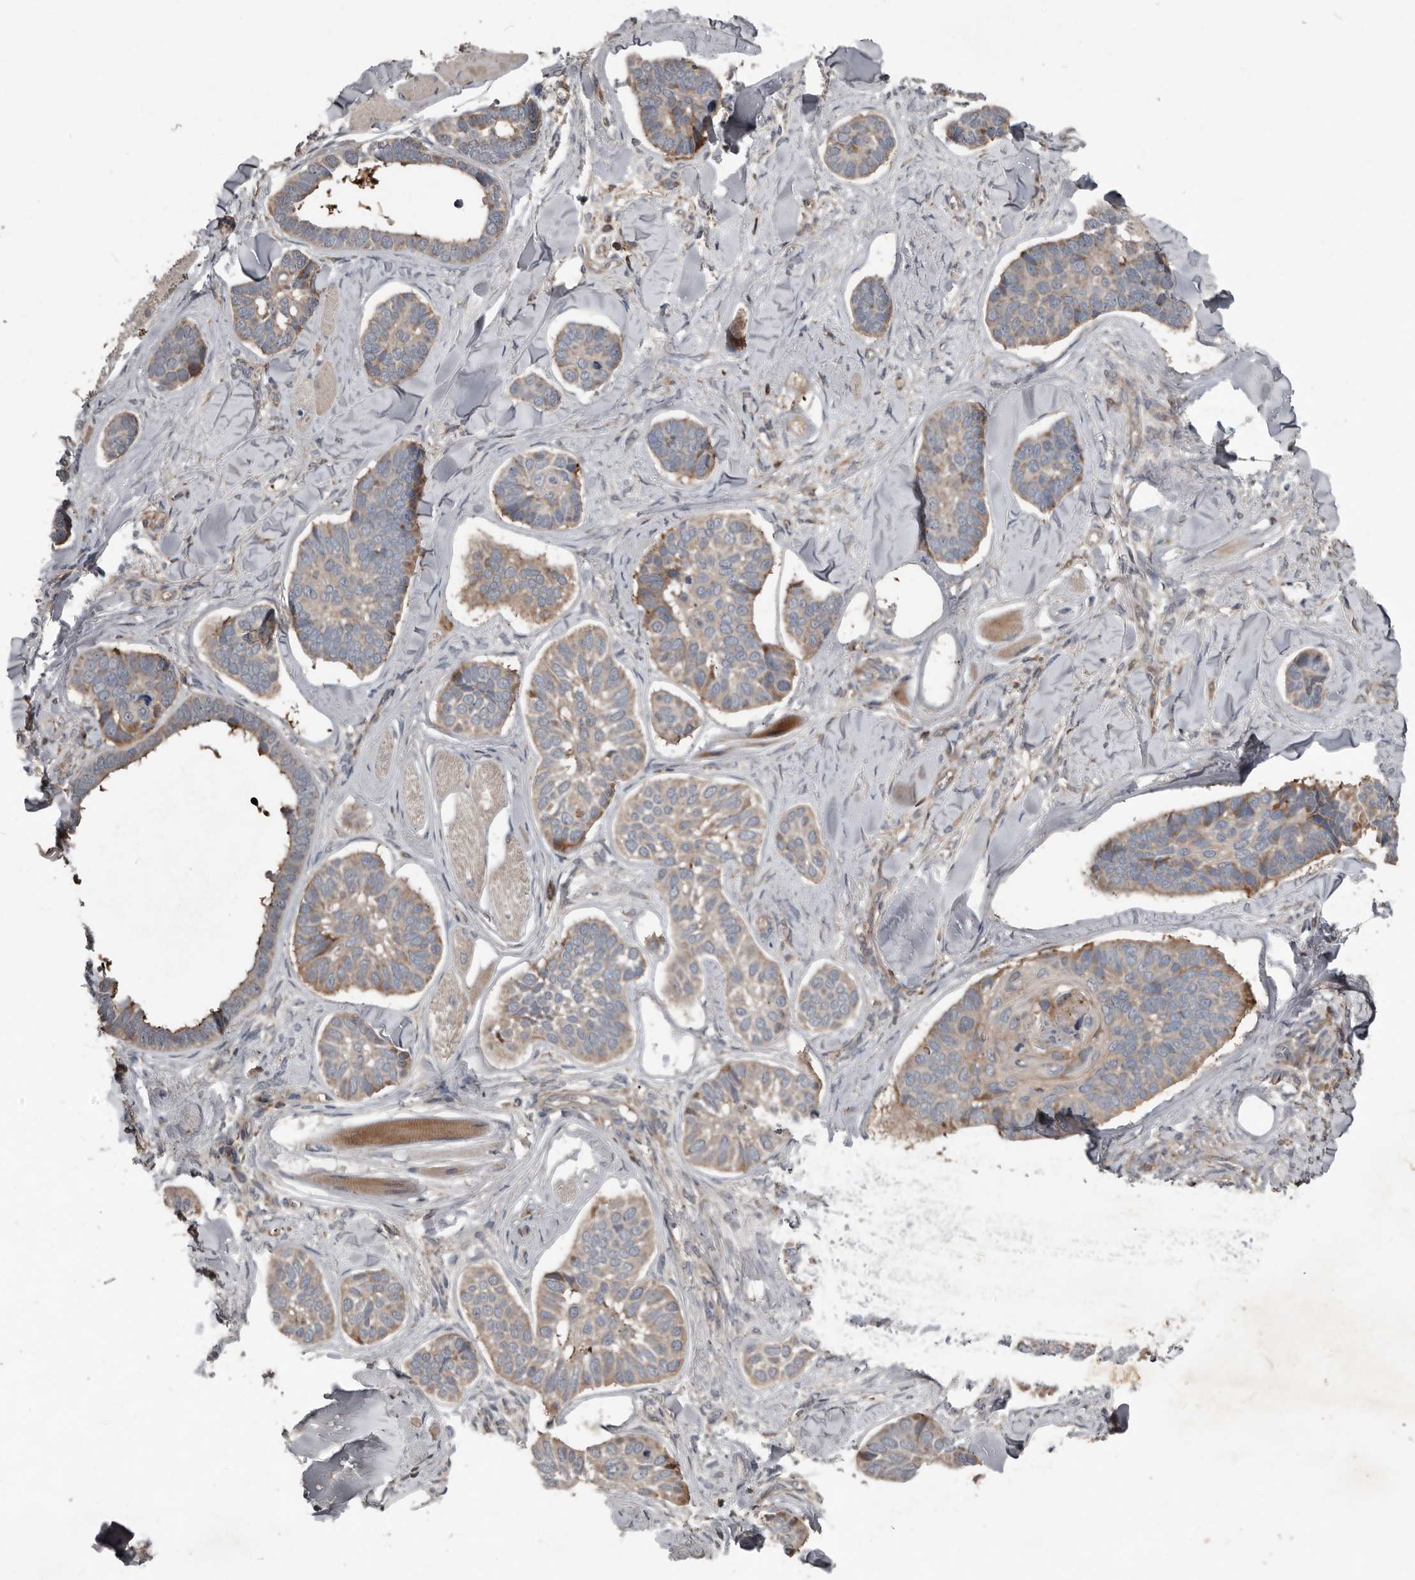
{"staining": {"intensity": "weak", "quantity": "25%-75%", "location": "cytoplasmic/membranous"}, "tissue": "skin cancer", "cell_type": "Tumor cells", "image_type": "cancer", "snomed": [{"axis": "morphology", "description": "Basal cell carcinoma"}, {"axis": "topography", "description": "Skin"}], "caption": "Tumor cells reveal weak cytoplasmic/membranous positivity in approximately 25%-75% of cells in basal cell carcinoma (skin).", "gene": "FBXO31", "patient": {"sex": "male", "age": 62}}